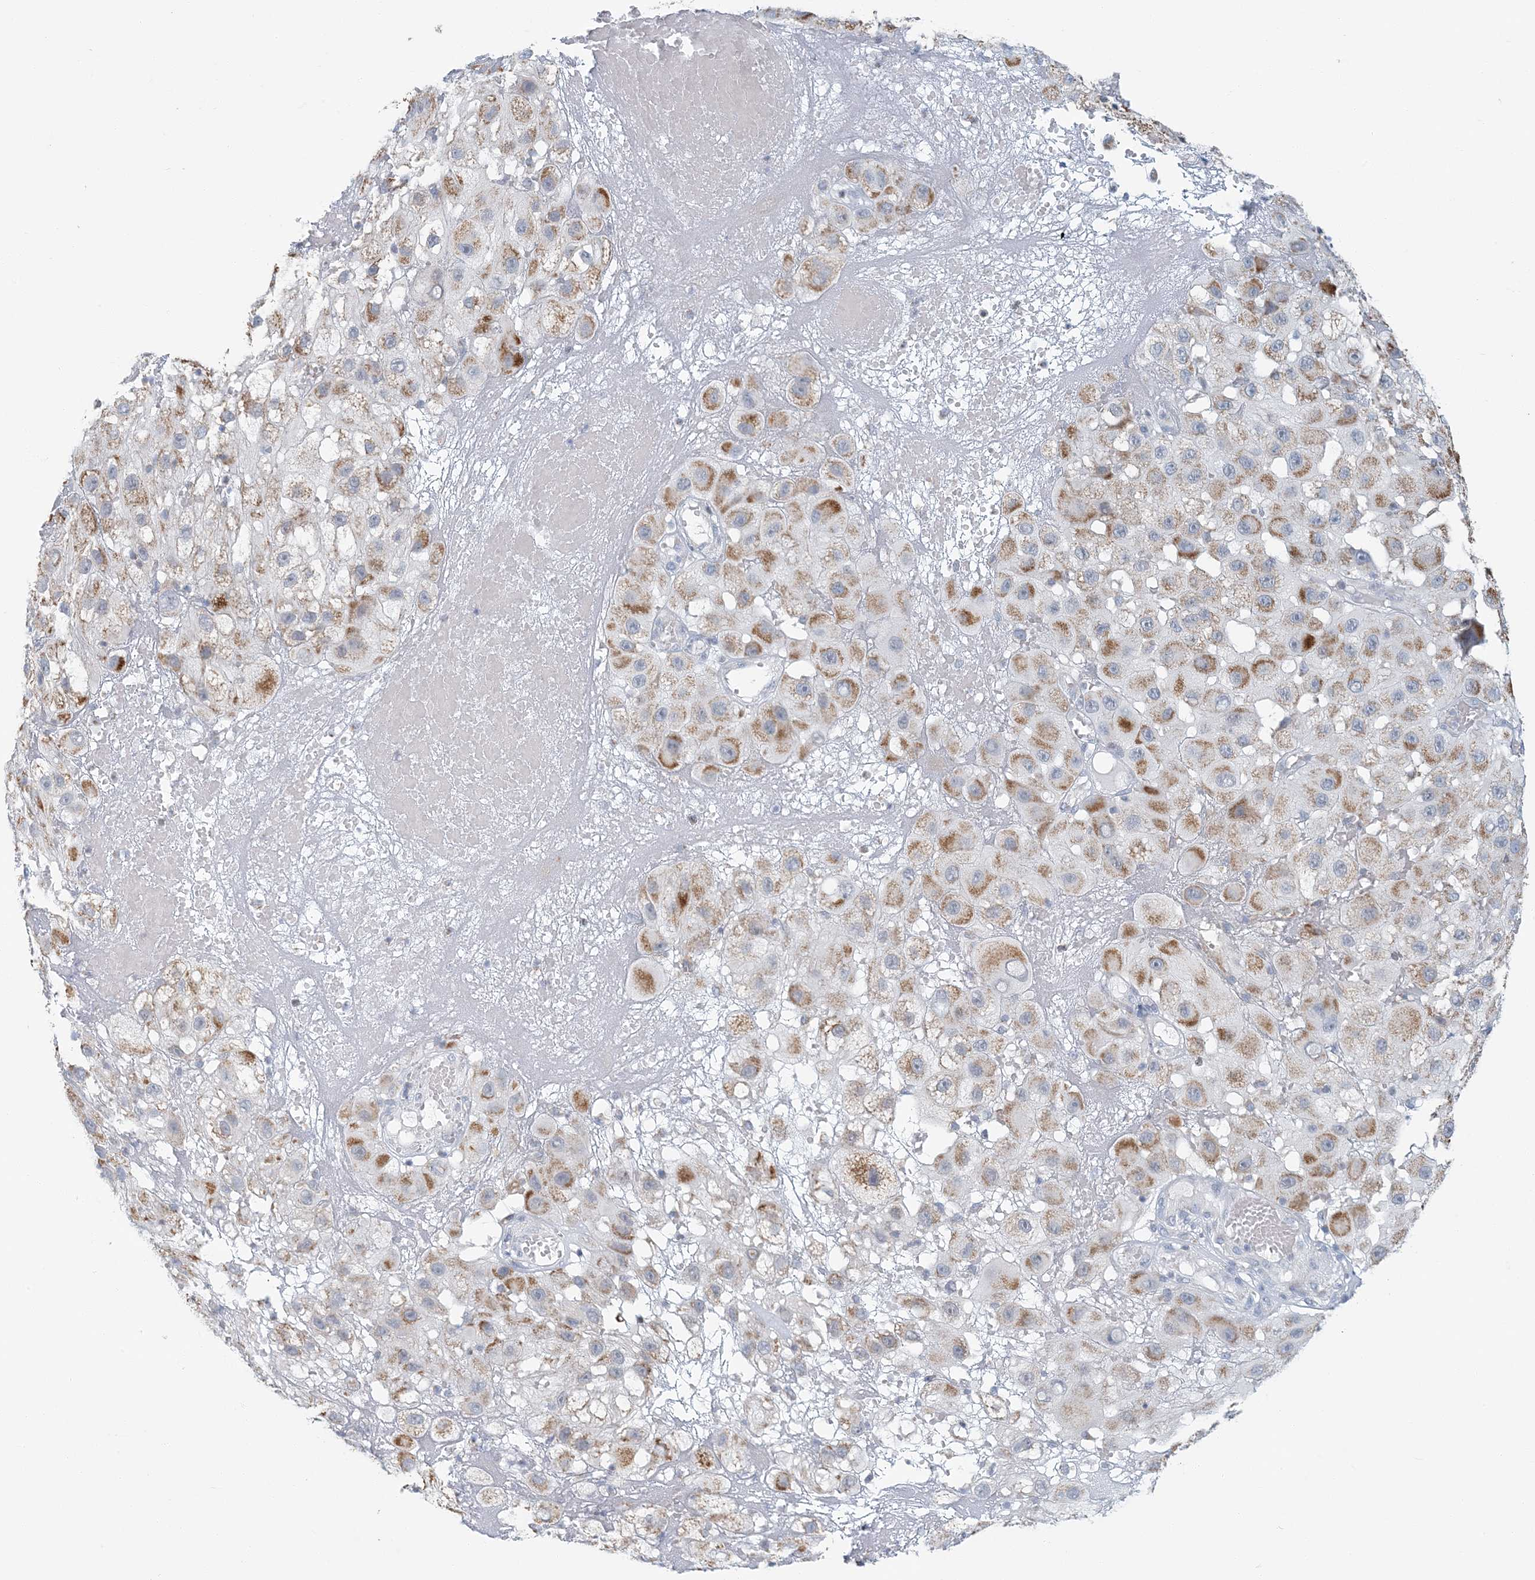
{"staining": {"intensity": "moderate", "quantity": ">75%", "location": "cytoplasmic/membranous"}, "tissue": "melanoma", "cell_type": "Tumor cells", "image_type": "cancer", "snomed": [{"axis": "morphology", "description": "Malignant melanoma, NOS"}, {"axis": "topography", "description": "Skin"}], "caption": "Protein expression analysis of human melanoma reveals moderate cytoplasmic/membranous expression in approximately >75% of tumor cells. Nuclei are stained in blue.", "gene": "BDH1", "patient": {"sex": "female", "age": 81}}